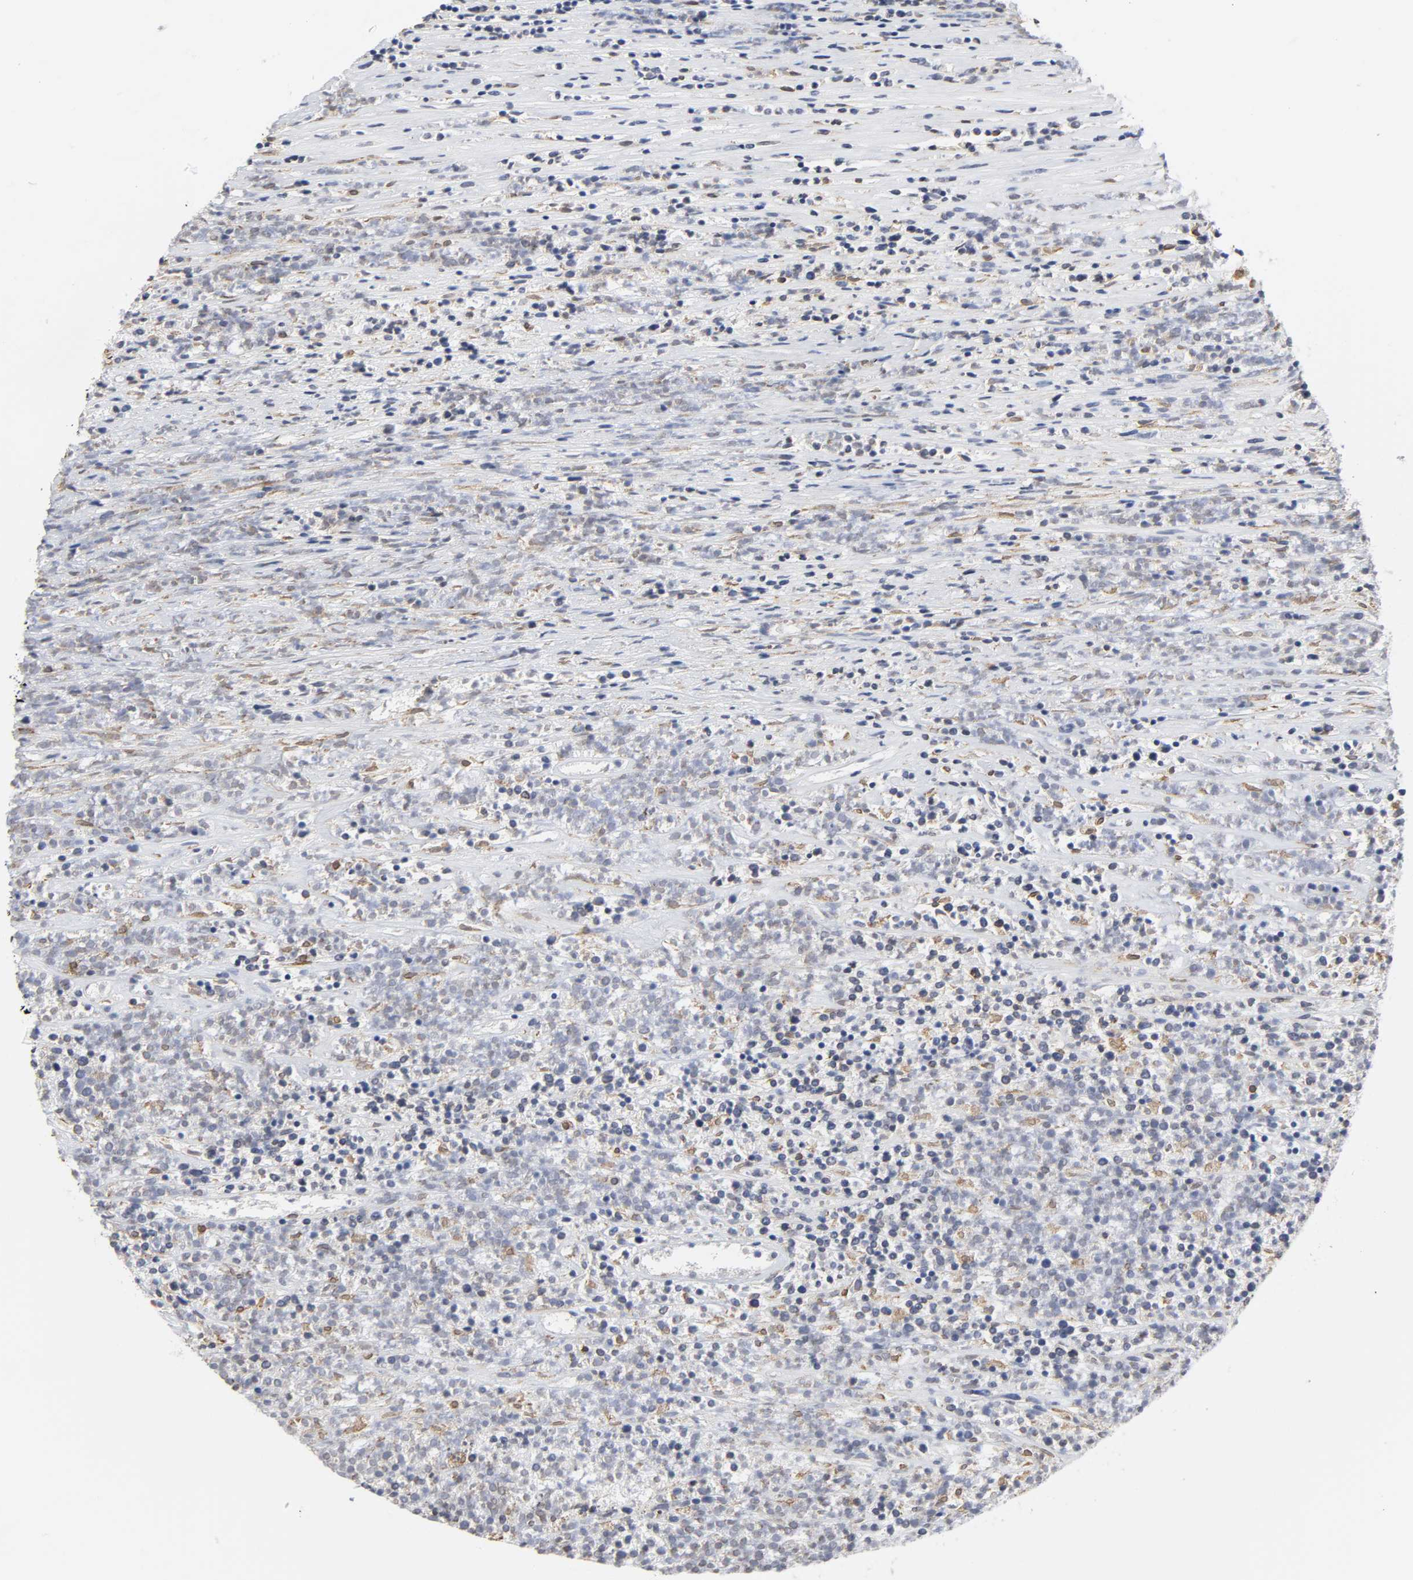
{"staining": {"intensity": "weak", "quantity": "<25%", "location": "cytoplasmic/membranous"}, "tissue": "lymphoma", "cell_type": "Tumor cells", "image_type": "cancer", "snomed": [{"axis": "morphology", "description": "Malignant lymphoma, non-Hodgkin's type, High grade"}, {"axis": "topography", "description": "Lymph node"}], "caption": "A histopathology image of lymphoma stained for a protein displays no brown staining in tumor cells. (Stains: DAB IHC with hematoxylin counter stain, Microscopy: brightfield microscopy at high magnification).", "gene": "HCK", "patient": {"sex": "female", "age": 73}}